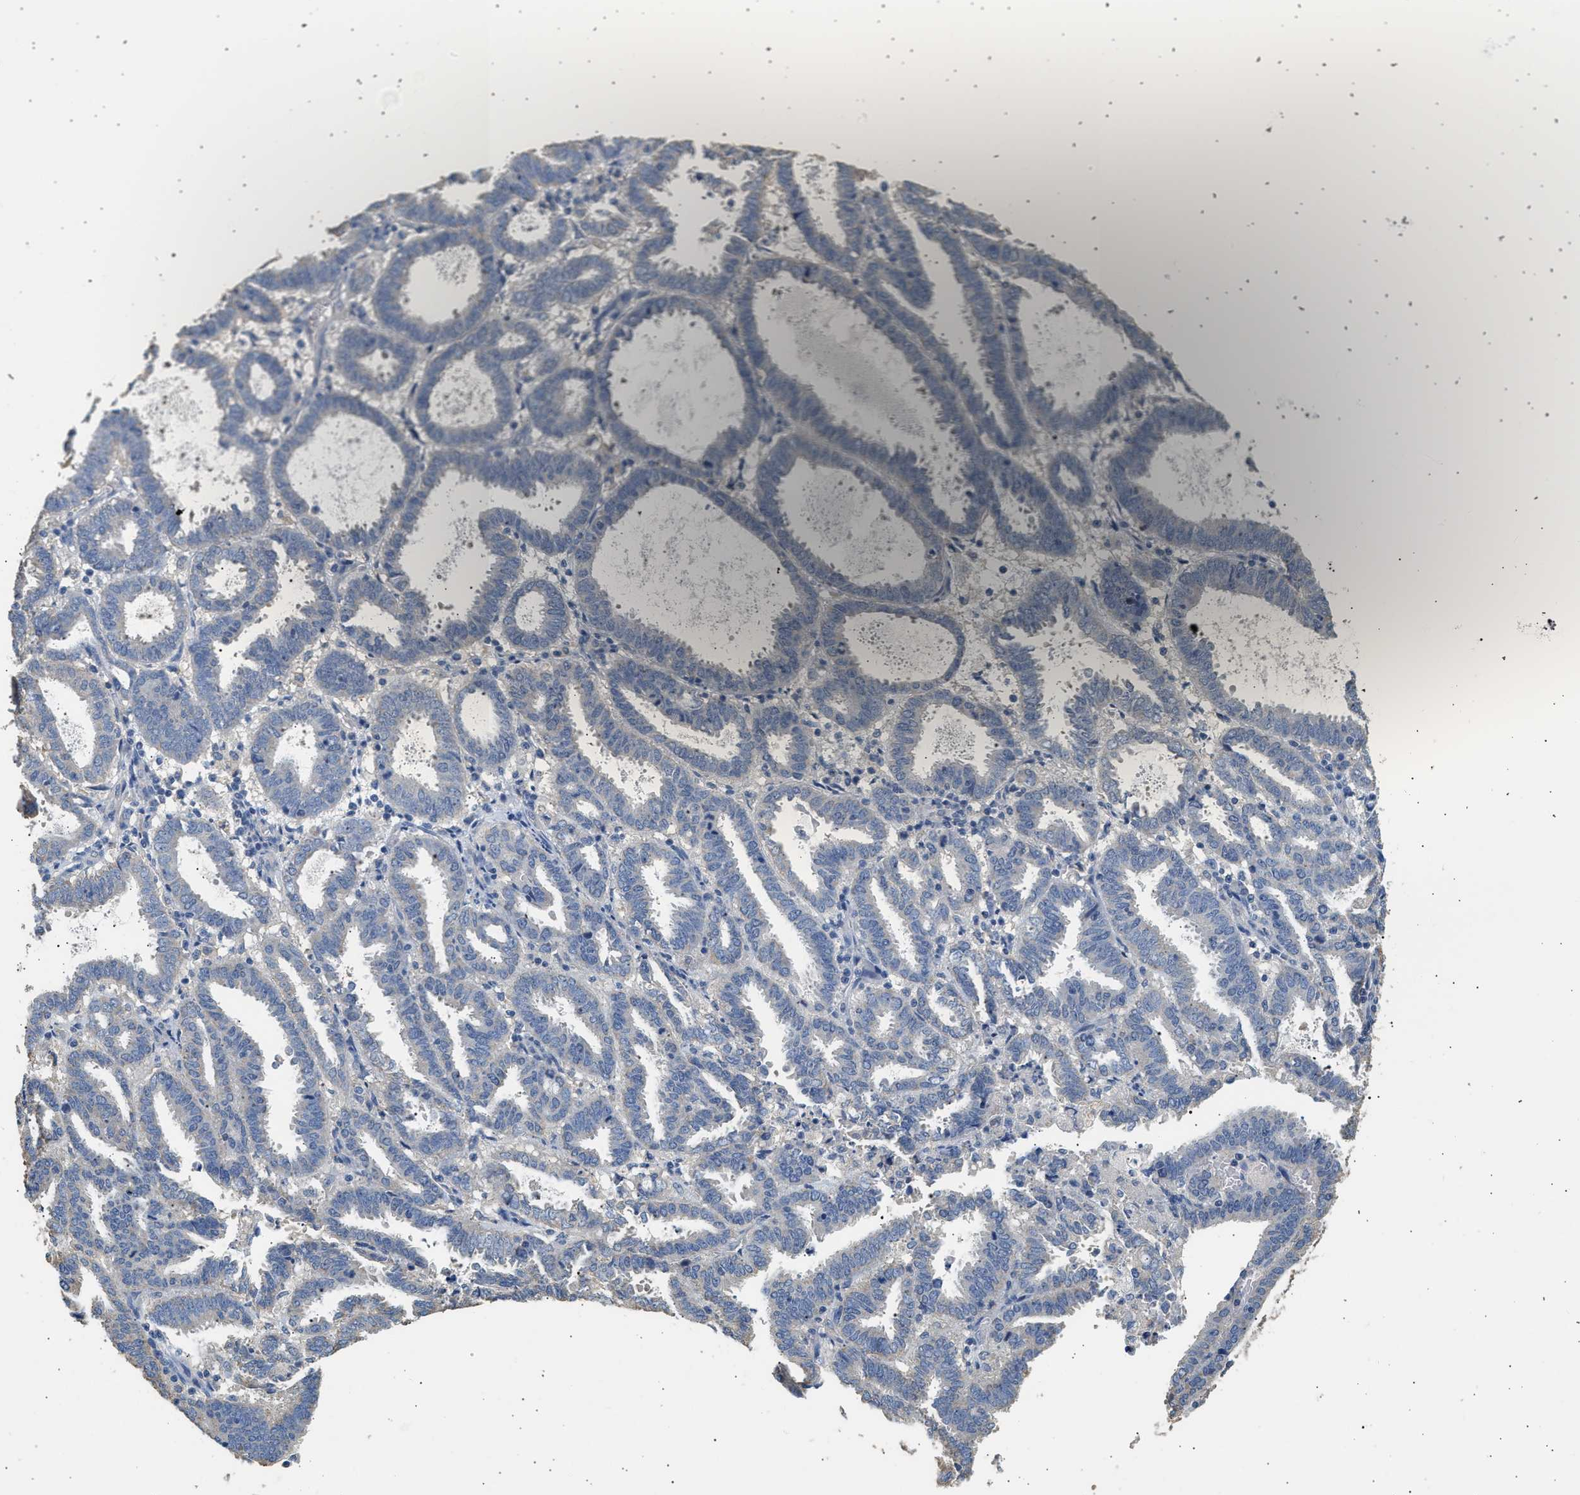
{"staining": {"intensity": "negative", "quantity": "none", "location": "none"}, "tissue": "endometrial cancer", "cell_type": "Tumor cells", "image_type": "cancer", "snomed": [{"axis": "morphology", "description": "Adenocarcinoma, NOS"}, {"axis": "topography", "description": "Uterus"}], "caption": "This is an IHC micrograph of endometrial cancer (adenocarcinoma). There is no expression in tumor cells.", "gene": "WDR31", "patient": {"sex": "female", "age": 83}}